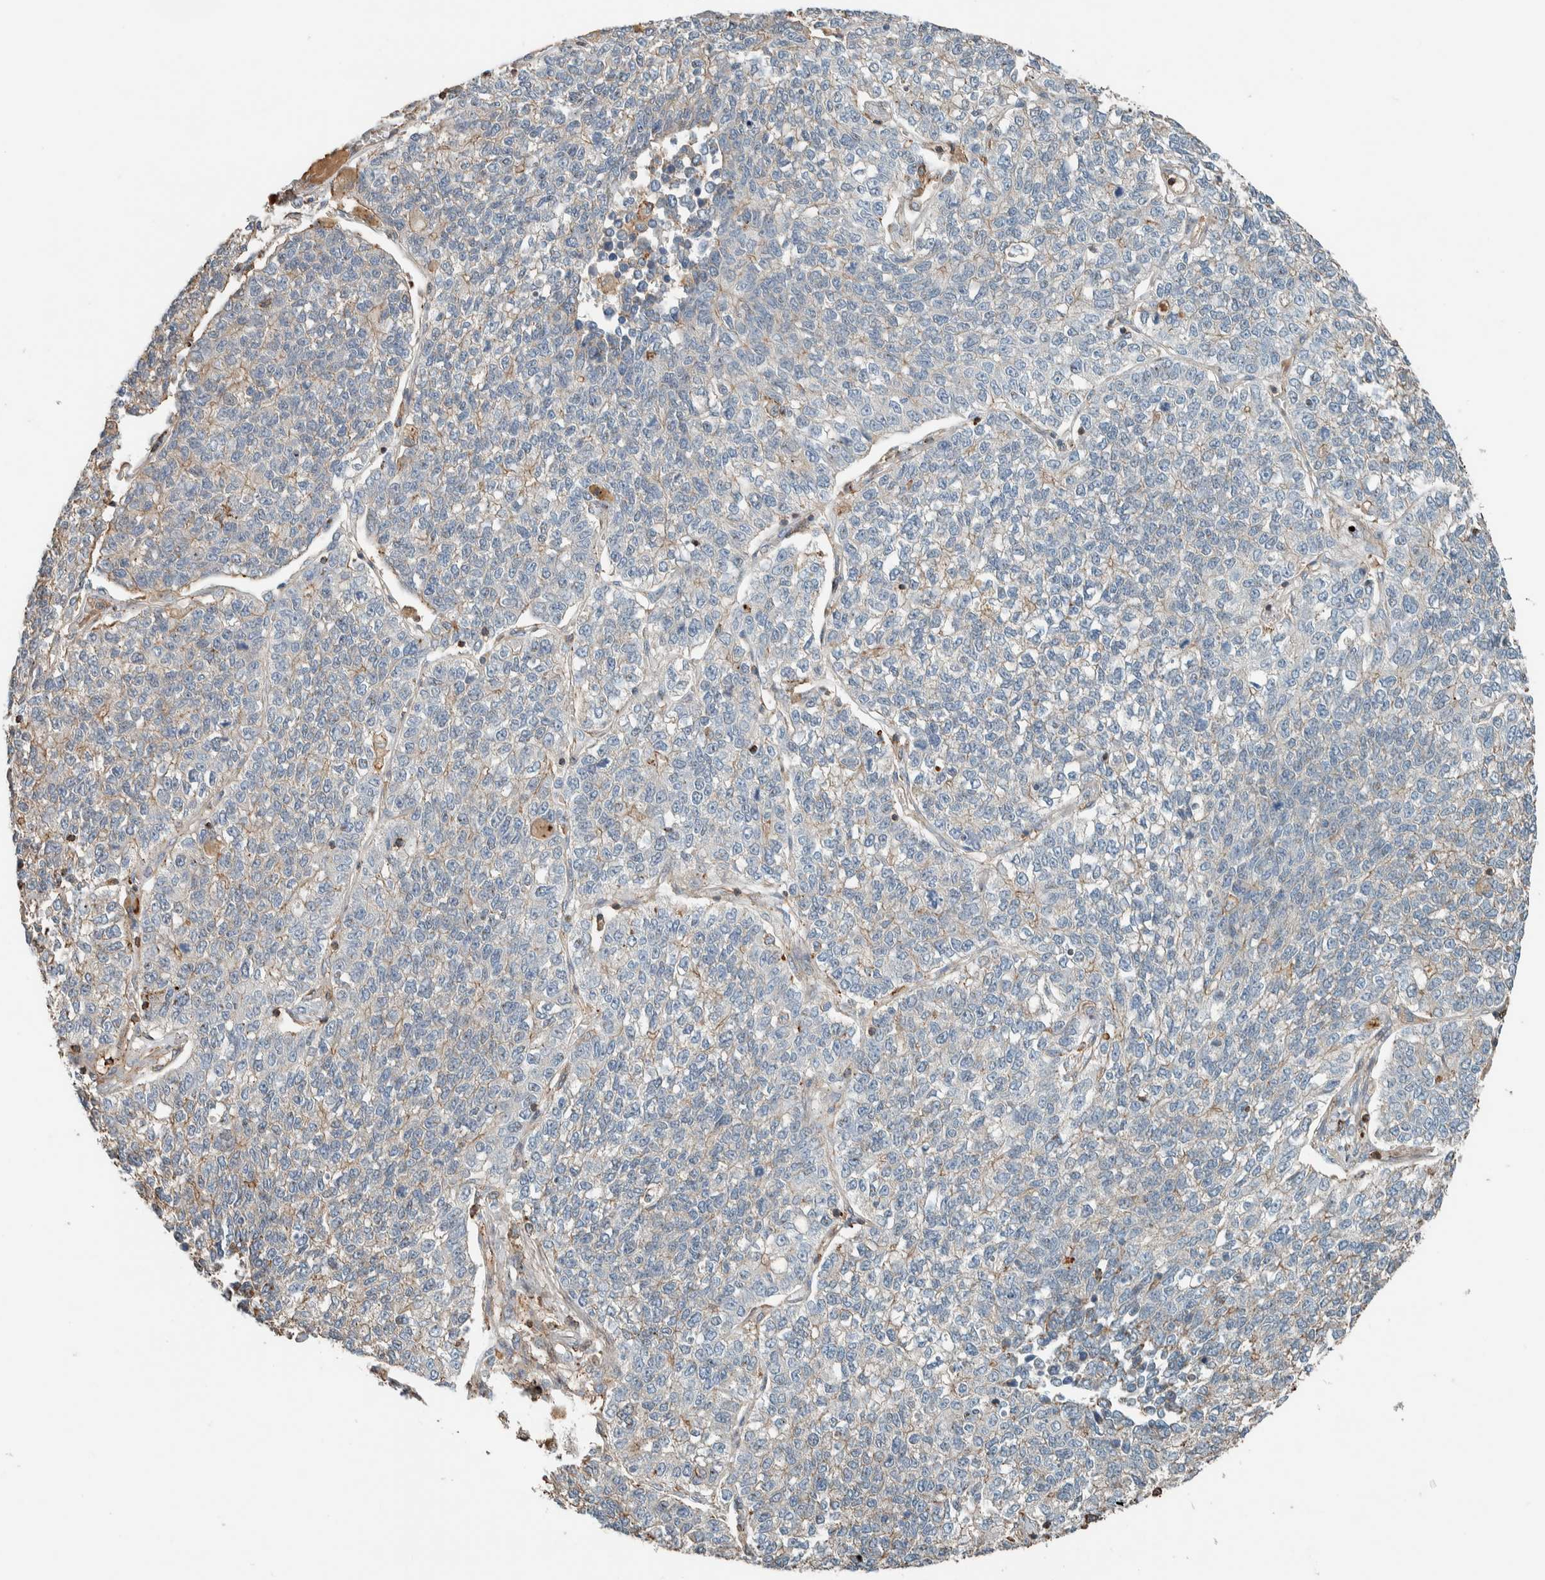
{"staining": {"intensity": "negative", "quantity": "none", "location": "none"}, "tissue": "lung cancer", "cell_type": "Tumor cells", "image_type": "cancer", "snomed": [{"axis": "morphology", "description": "Adenocarcinoma, NOS"}, {"axis": "topography", "description": "Lung"}], "caption": "This micrograph is of lung cancer (adenocarcinoma) stained with immunohistochemistry (IHC) to label a protein in brown with the nuclei are counter-stained blue. There is no positivity in tumor cells. Brightfield microscopy of immunohistochemistry (IHC) stained with DAB (brown) and hematoxylin (blue), captured at high magnification.", "gene": "CTBP2", "patient": {"sex": "male", "age": 49}}